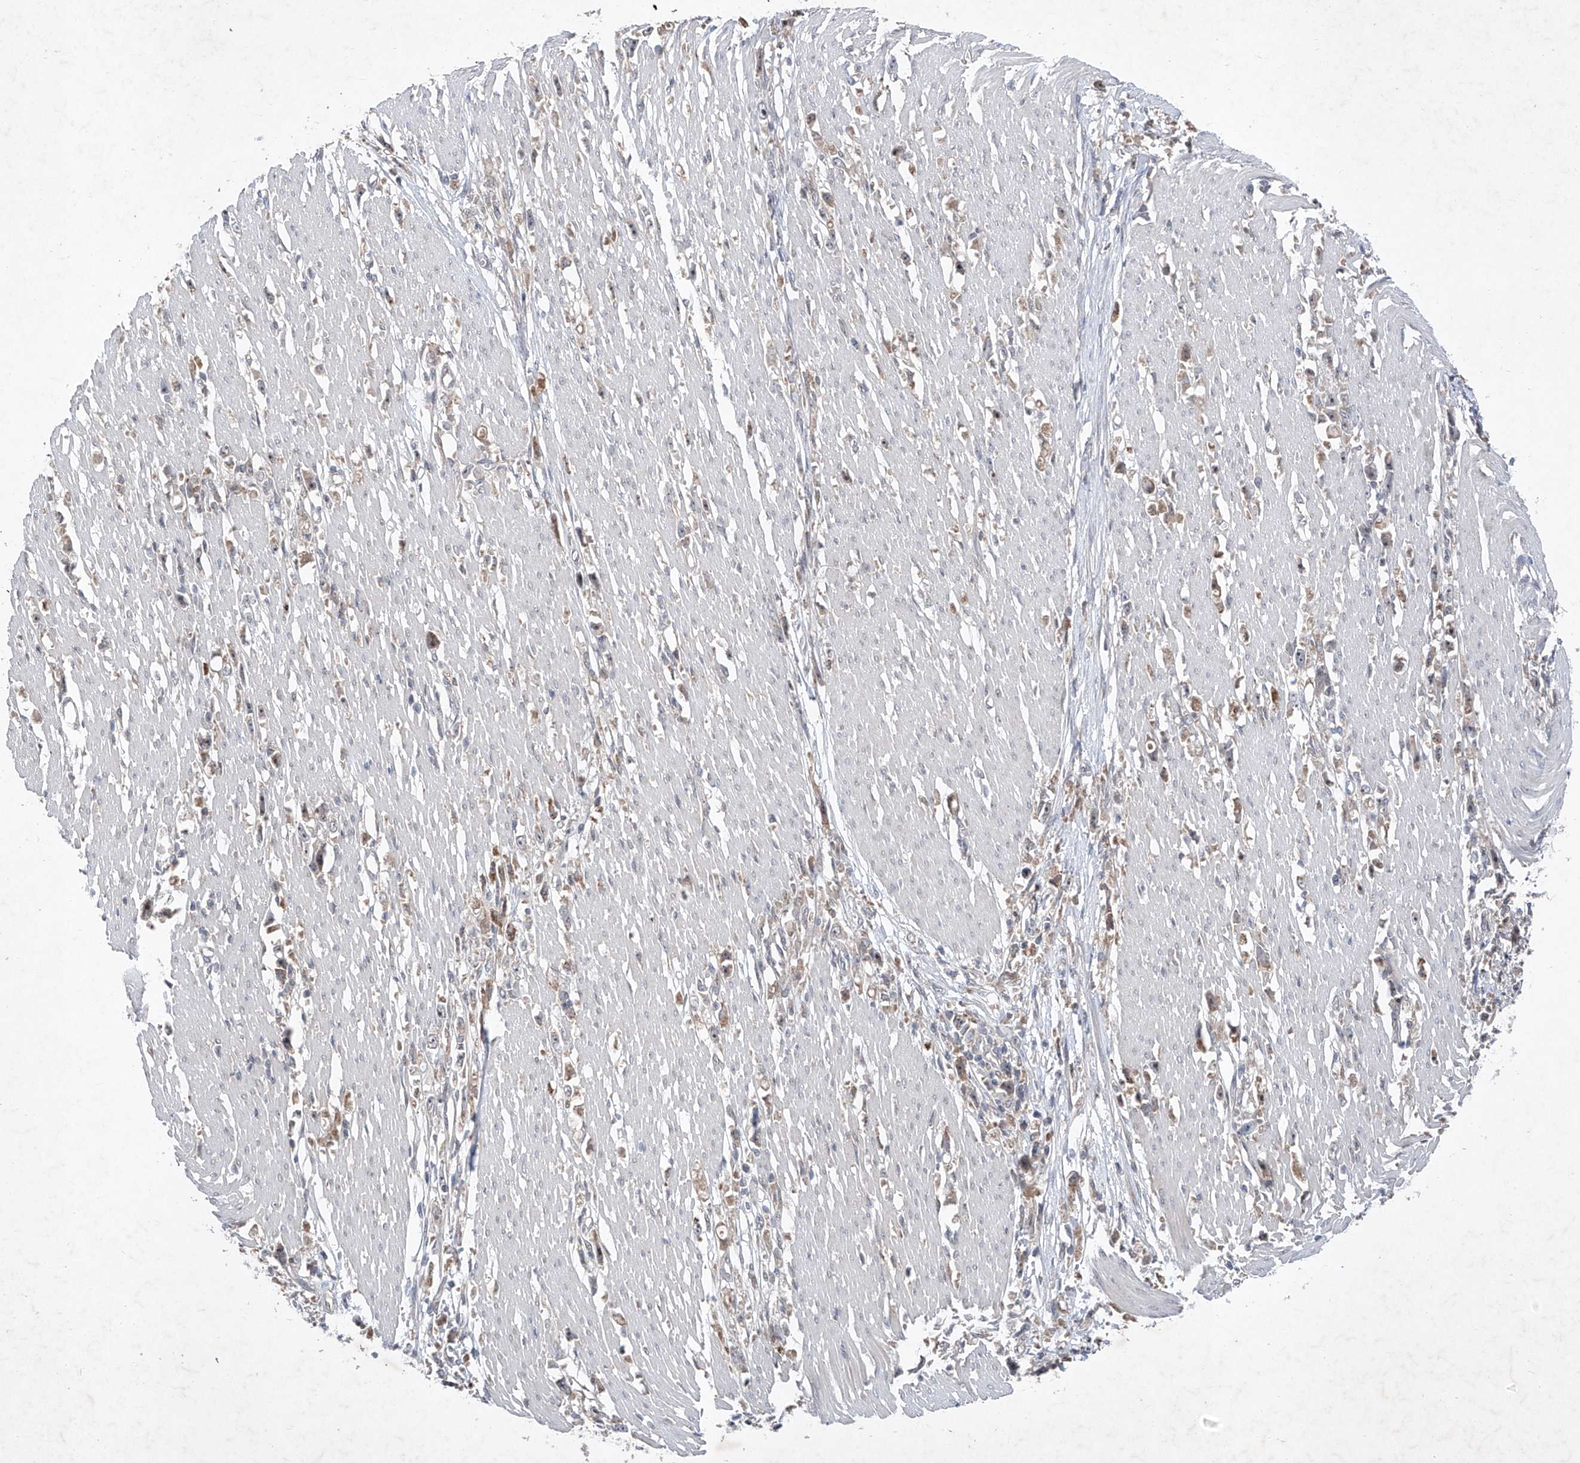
{"staining": {"intensity": "weak", "quantity": "25%-75%", "location": "cytoplasmic/membranous"}, "tissue": "stomach cancer", "cell_type": "Tumor cells", "image_type": "cancer", "snomed": [{"axis": "morphology", "description": "Adenocarcinoma, NOS"}, {"axis": "topography", "description": "Stomach"}], "caption": "Brown immunohistochemical staining in stomach cancer (adenocarcinoma) exhibits weak cytoplasmic/membranous expression in about 25%-75% of tumor cells.", "gene": "FAM135A", "patient": {"sex": "female", "age": 59}}